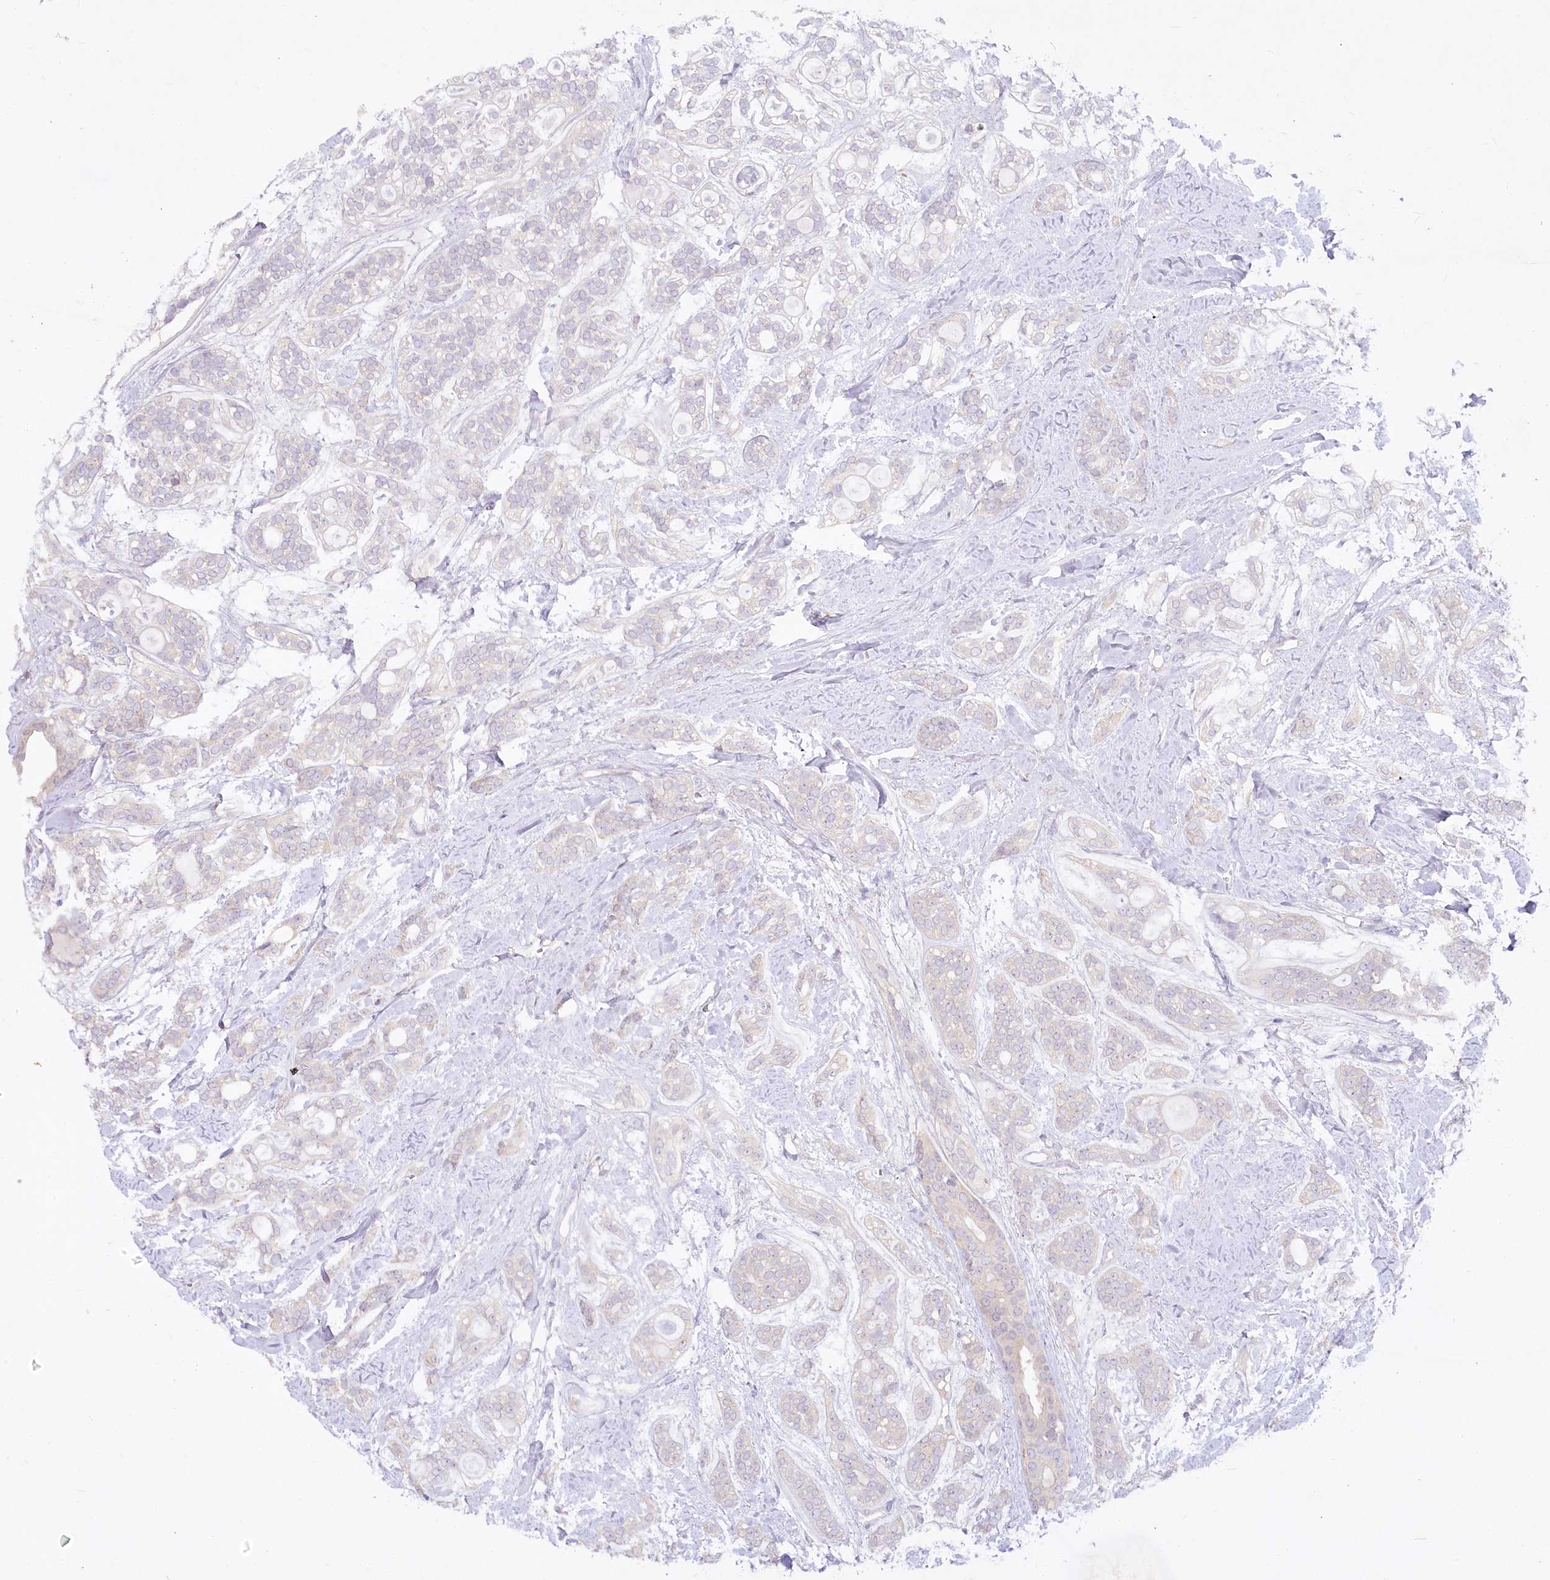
{"staining": {"intensity": "negative", "quantity": "none", "location": "none"}, "tissue": "head and neck cancer", "cell_type": "Tumor cells", "image_type": "cancer", "snomed": [{"axis": "morphology", "description": "Adenocarcinoma, NOS"}, {"axis": "topography", "description": "Head-Neck"}], "caption": "Tumor cells are negative for protein expression in human adenocarcinoma (head and neck).", "gene": "EFHC2", "patient": {"sex": "male", "age": 66}}